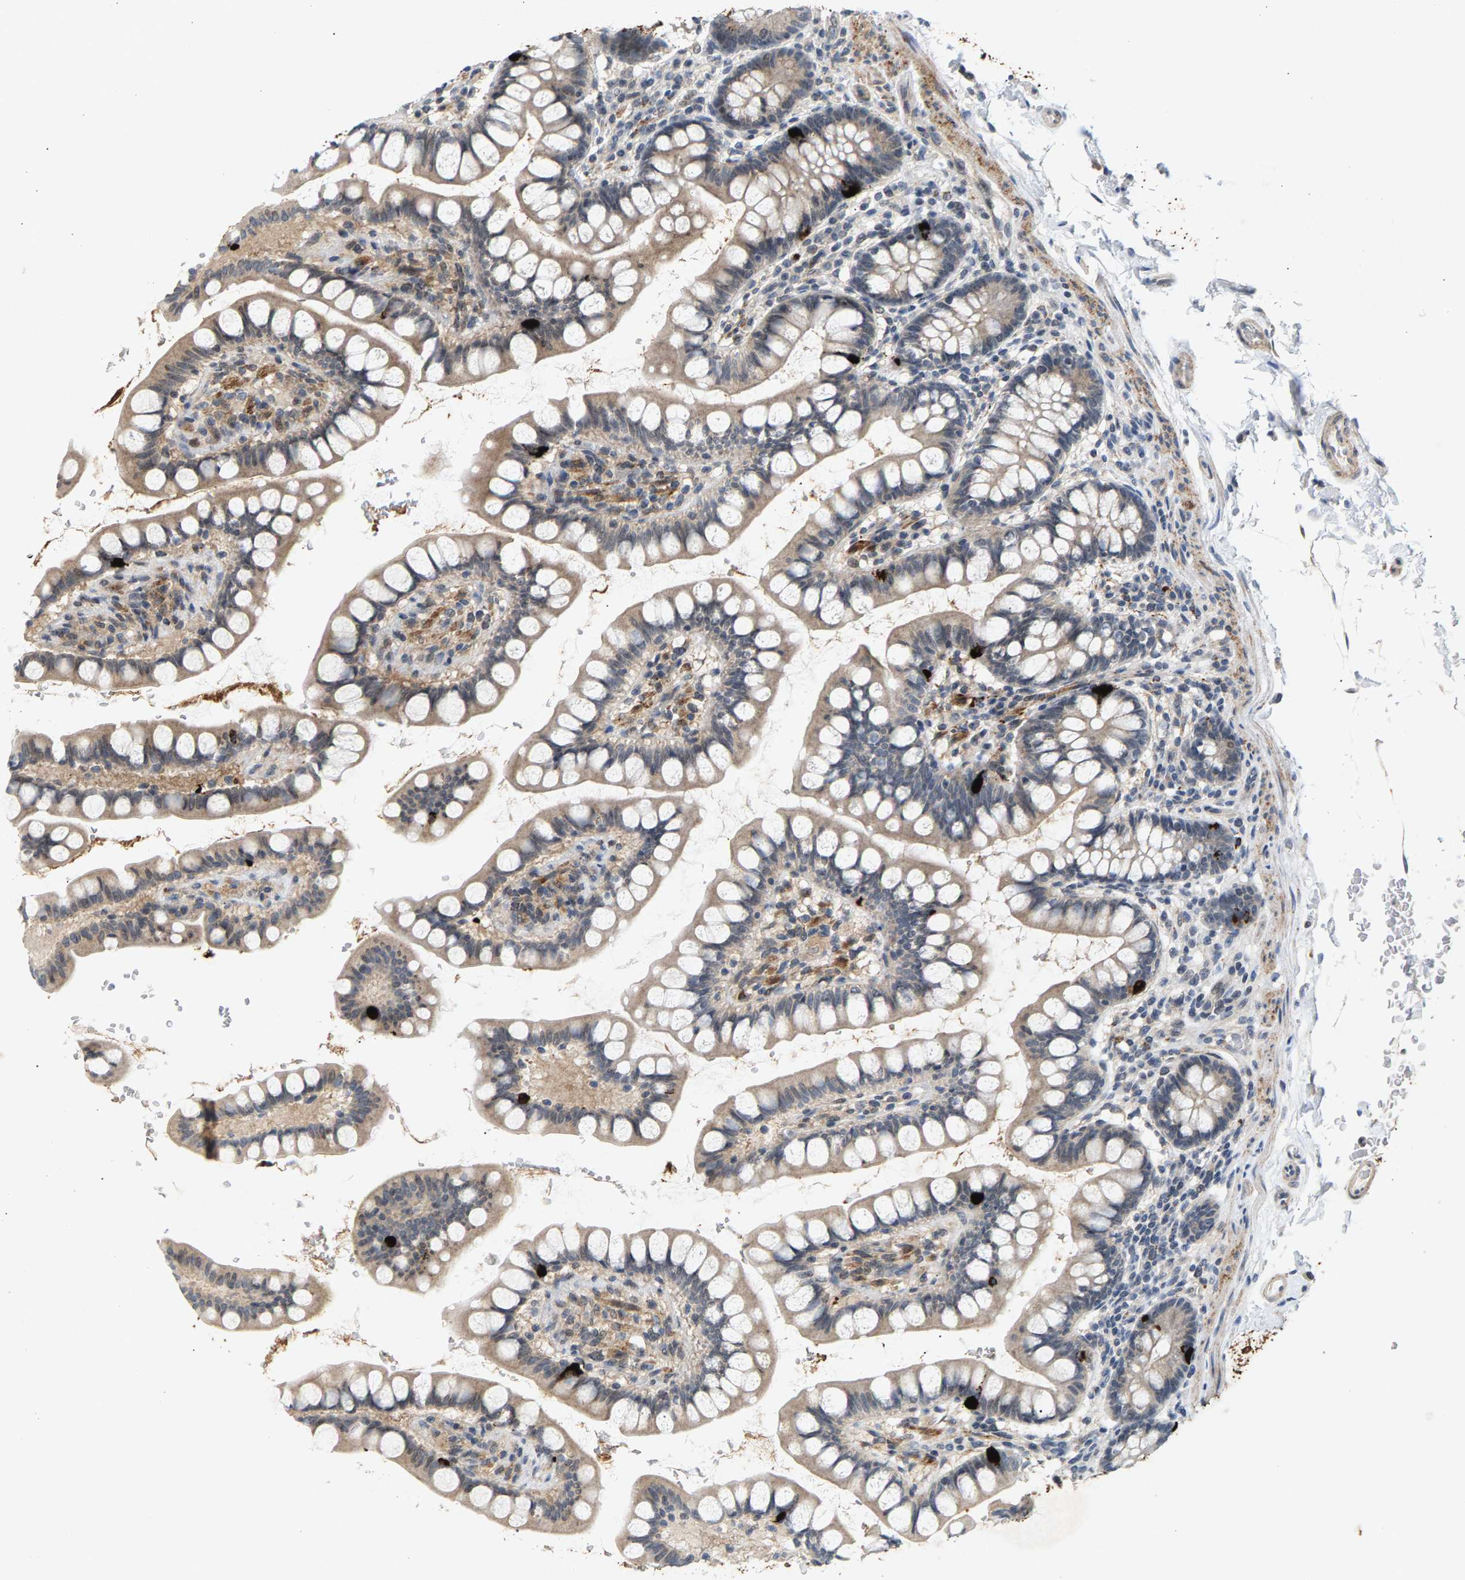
{"staining": {"intensity": "strong", "quantity": "<25%", "location": "cytoplasmic/membranous"}, "tissue": "small intestine", "cell_type": "Glandular cells", "image_type": "normal", "snomed": [{"axis": "morphology", "description": "Normal tissue, NOS"}, {"axis": "topography", "description": "Small intestine"}], "caption": "Normal small intestine reveals strong cytoplasmic/membranous positivity in about <25% of glandular cells.", "gene": "ZPR1", "patient": {"sex": "female", "age": 58}}